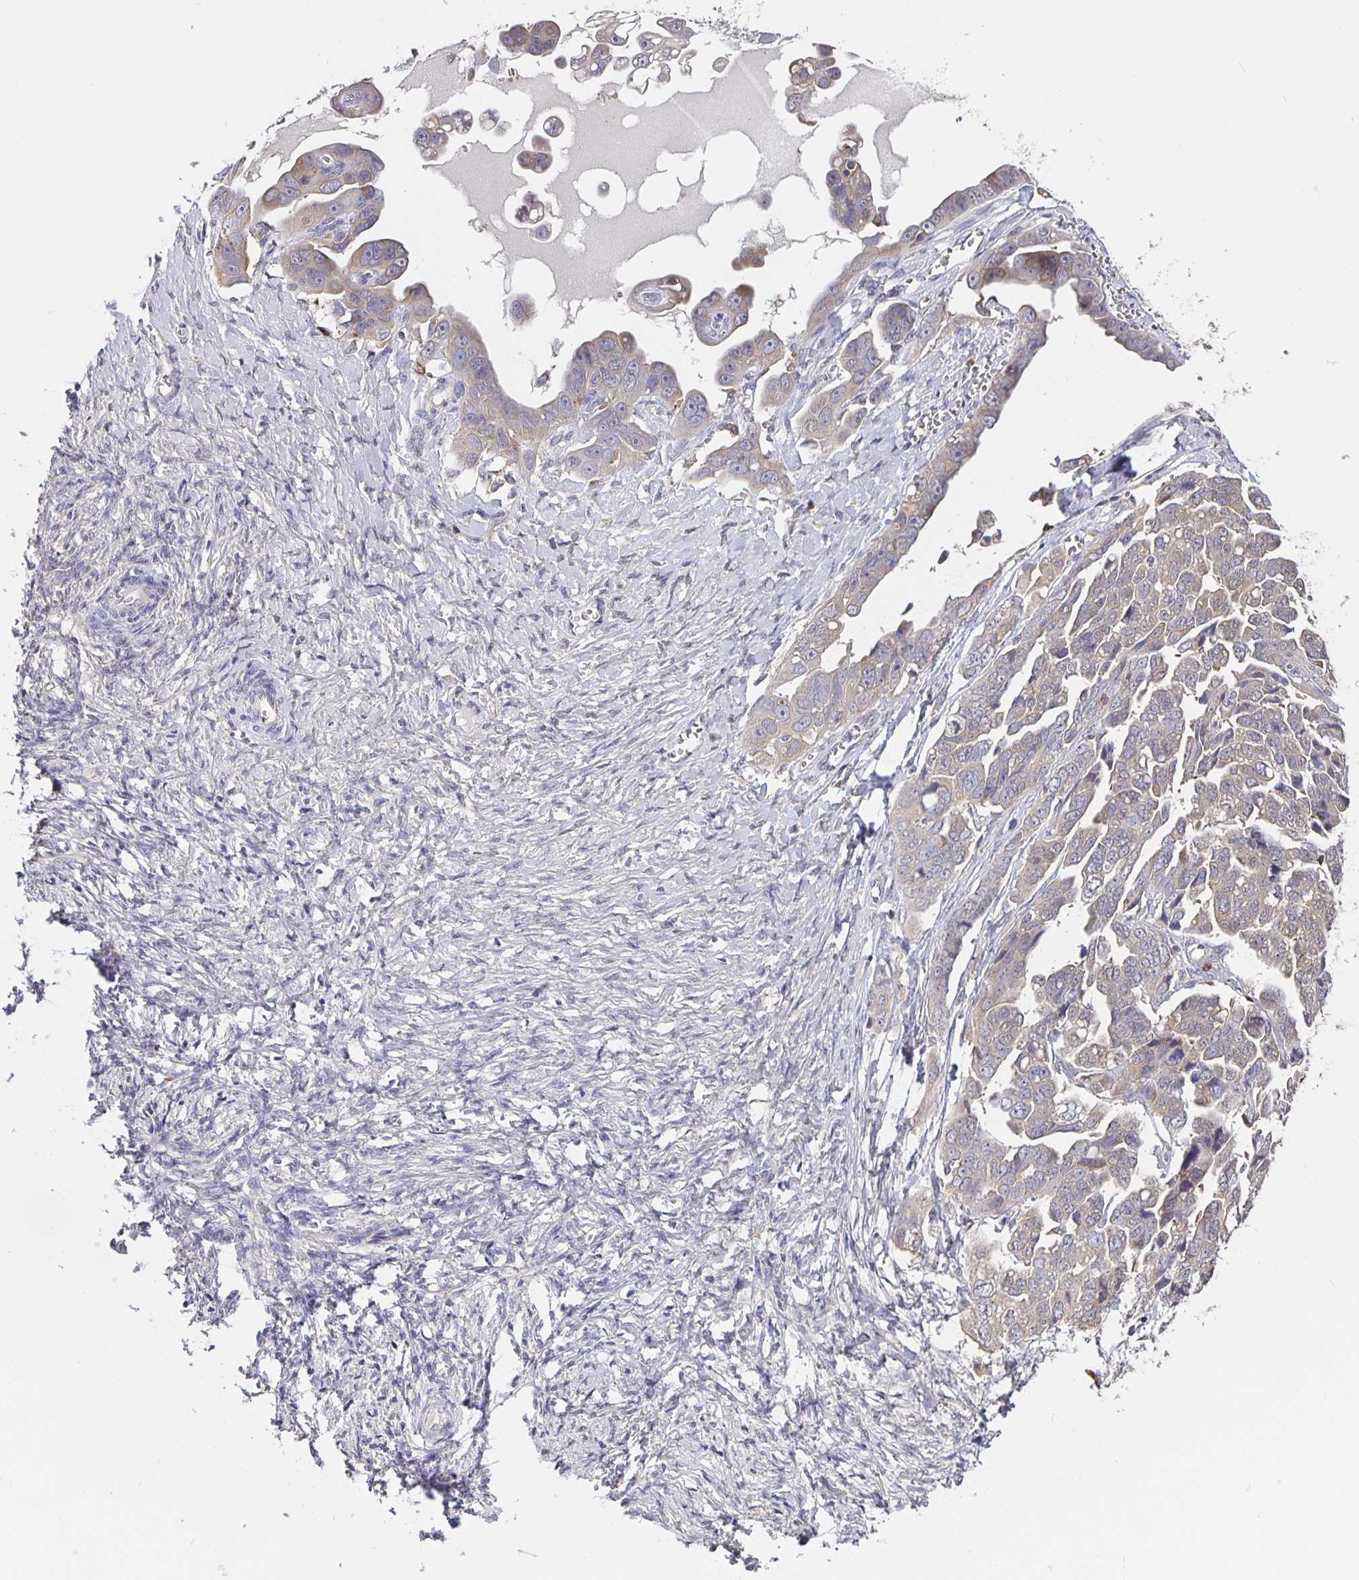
{"staining": {"intensity": "weak", "quantity": "<25%", "location": "cytoplasmic/membranous"}, "tissue": "ovarian cancer", "cell_type": "Tumor cells", "image_type": "cancer", "snomed": [{"axis": "morphology", "description": "Cystadenocarcinoma, serous, NOS"}, {"axis": "topography", "description": "Ovary"}], "caption": "IHC image of human serous cystadenocarcinoma (ovarian) stained for a protein (brown), which displays no staining in tumor cells.", "gene": "FEM1C", "patient": {"sex": "female", "age": 59}}